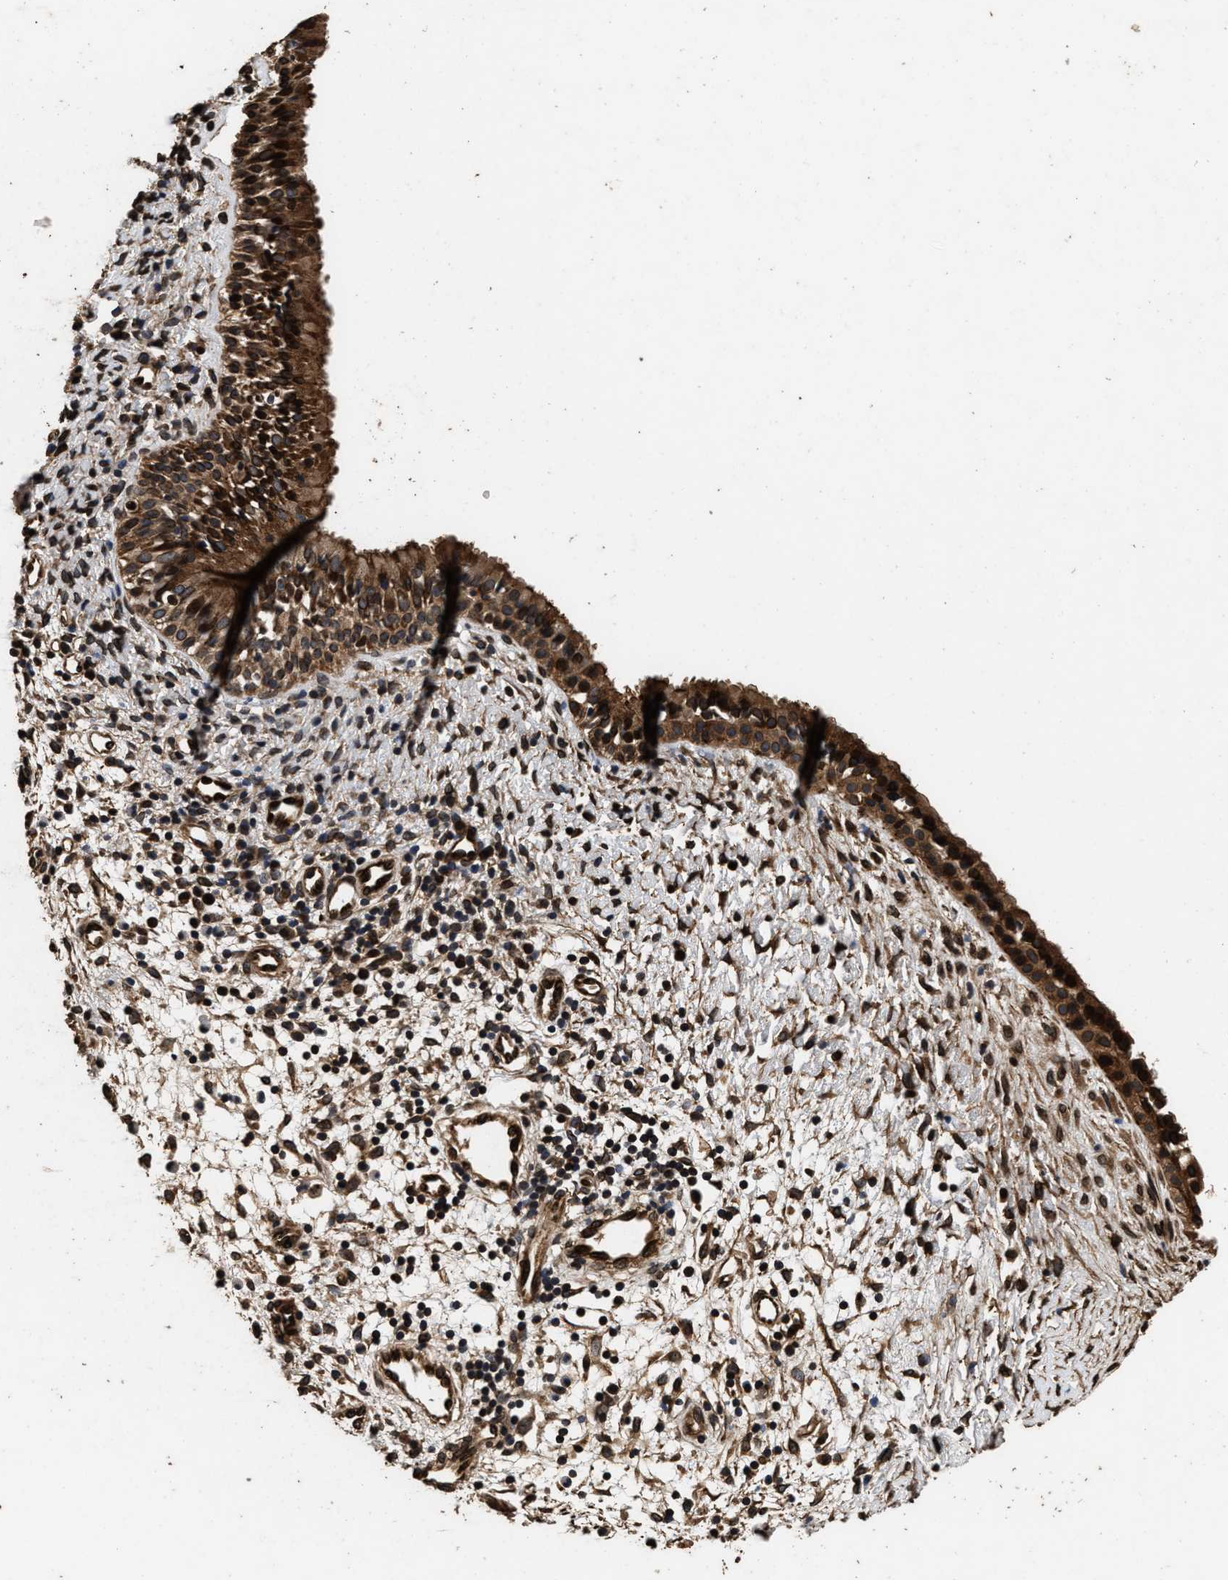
{"staining": {"intensity": "strong", "quantity": ">75%", "location": "cytoplasmic/membranous,nuclear"}, "tissue": "nasopharynx", "cell_type": "Respiratory epithelial cells", "image_type": "normal", "snomed": [{"axis": "morphology", "description": "Normal tissue, NOS"}, {"axis": "topography", "description": "Nasopharynx"}], "caption": "This image reveals immunohistochemistry (IHC) staining of benign nasopharynx, with high strong cytoplasmic/membranous,nuclear positivity in about >75% of respiratory epithelial cells.", "gene": "ACCS", "patient": {"sex": "male", "age": 22}}